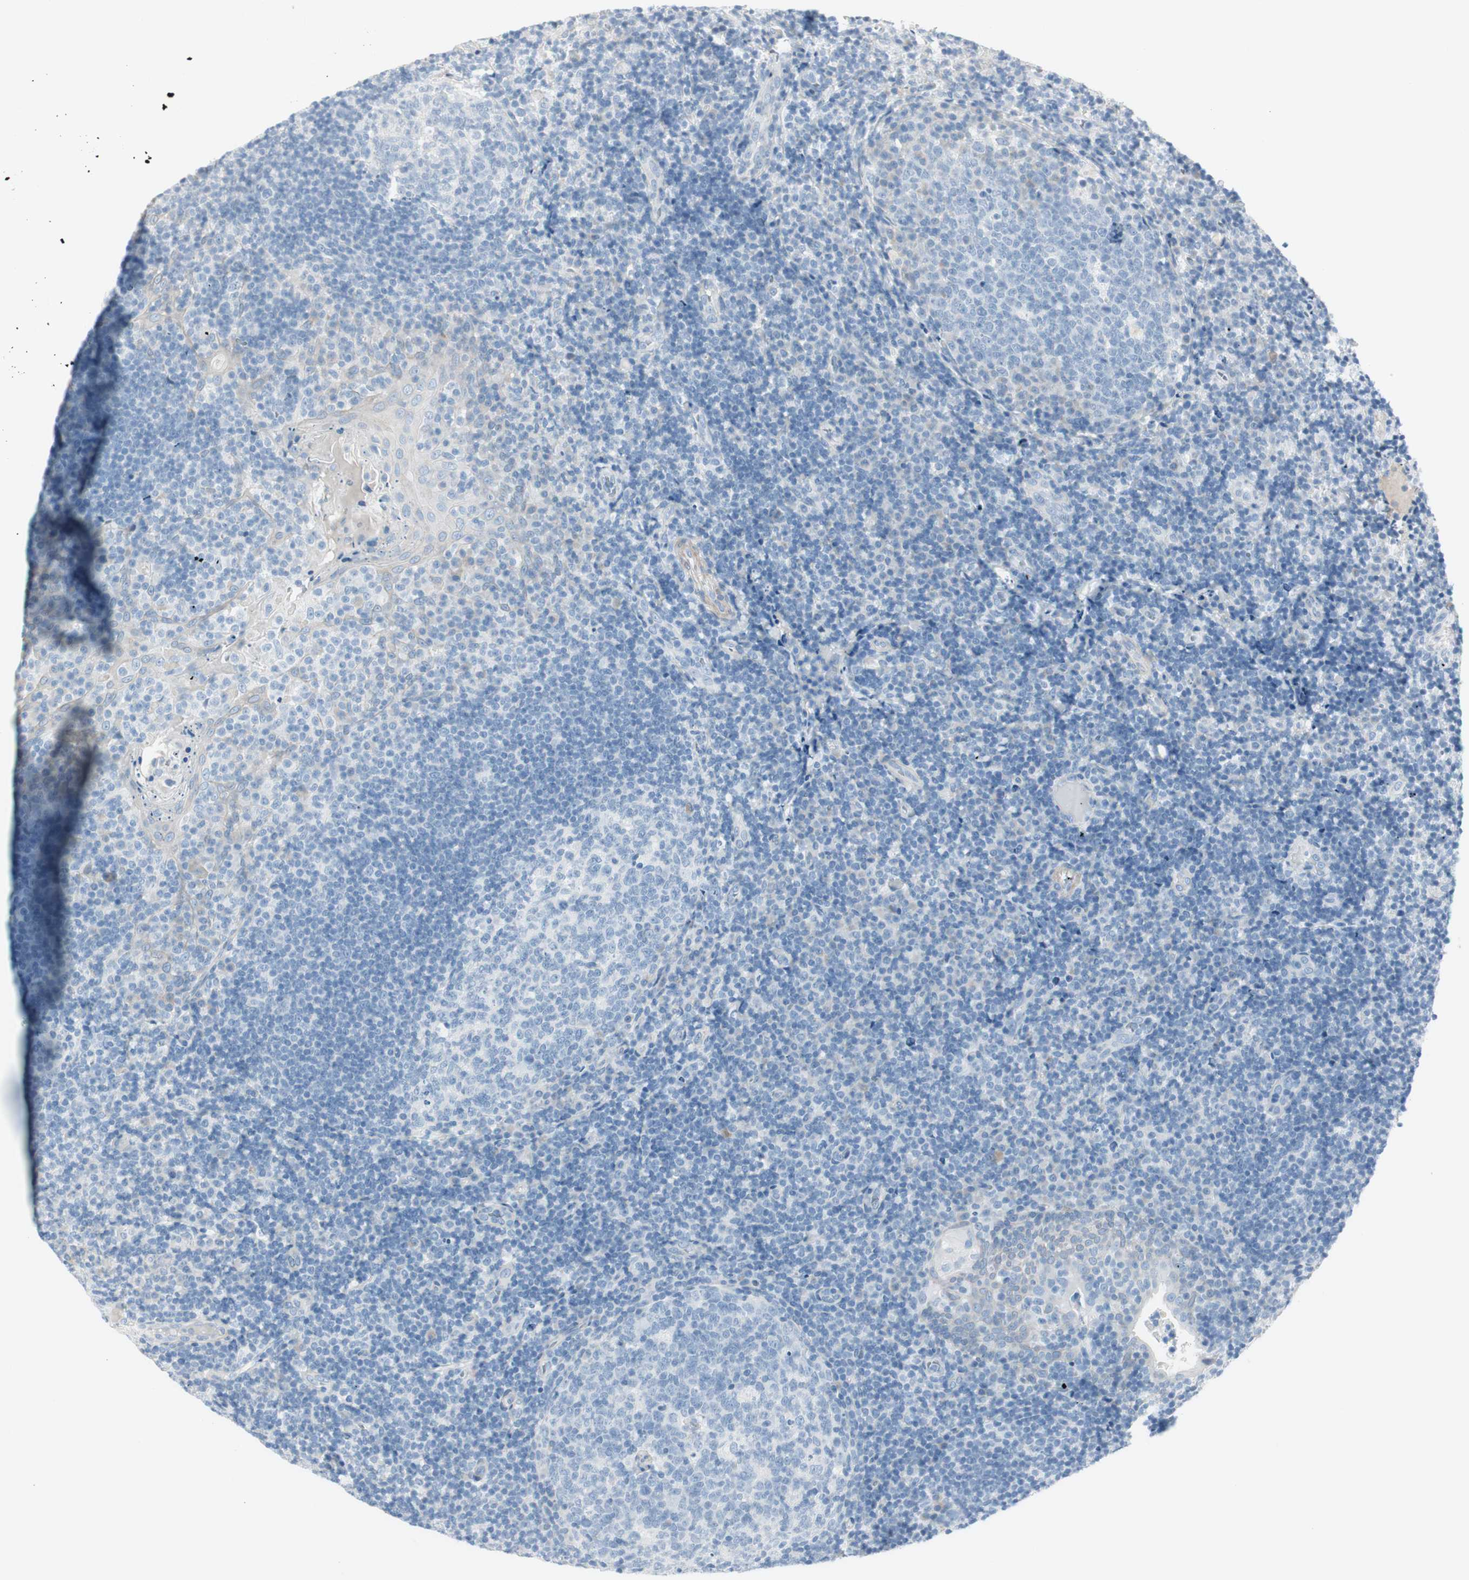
{"staining": {"intensity": "negative", "quantity": "none", "location": "none"}, "tissue": "tonsil", "cell_type": "Germinal center cells", "image_type": "normal", "snomed": [{"axis": "morphology", "description": "Normal tissue, NOS"}, {"axis": "topography", "description": "Tonsil"}], "caption": "DAB (3,3'-diaminobenzidine) immunohistochemical staining of normal tonsil displays no significant expression in germinal center cells. (IHC, brightfield microscopy, high magnification).", "gene": "CDHR5", "patient": {"sex": "female", "age": 40}}